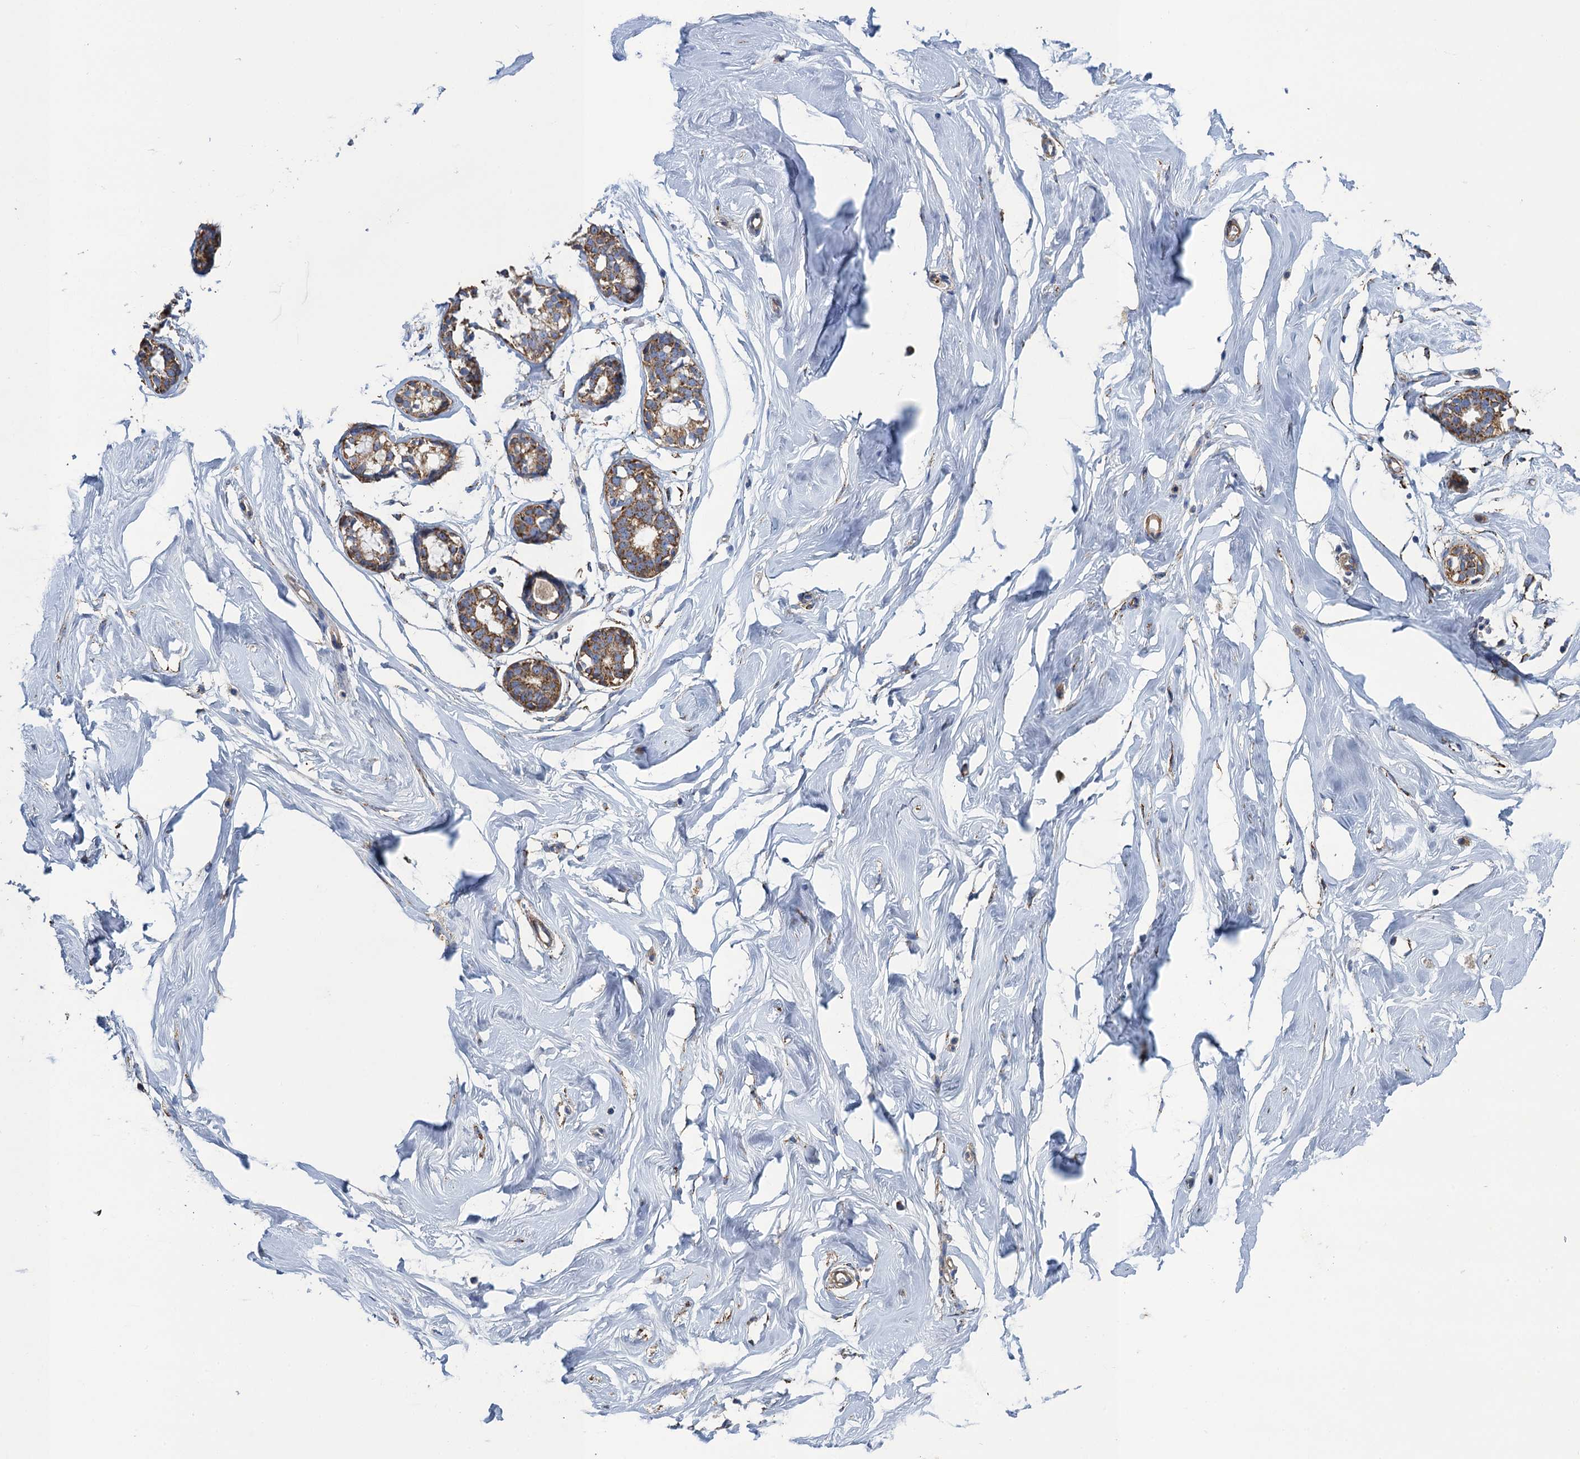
{"staining": {"intensity": "negative", "quantity": "none", "location": "none"}, "tissue": "breast", "cell_type": "Adipocytes", "image_type": "normal", "snomed": [{"axis": "morphology", "description": "Normal tissue, NOS"}, {"axis": "morphology", "description": "Adenoma, NOS"}, {"axis": "topography", "description": "Breast"}], "caption": "Human breast stained for a protein using immunohistochemistry displays no staining in adipocytes.", "gene": "ENSG00000260643", "patient": {"sex": "female", "age": 23}}